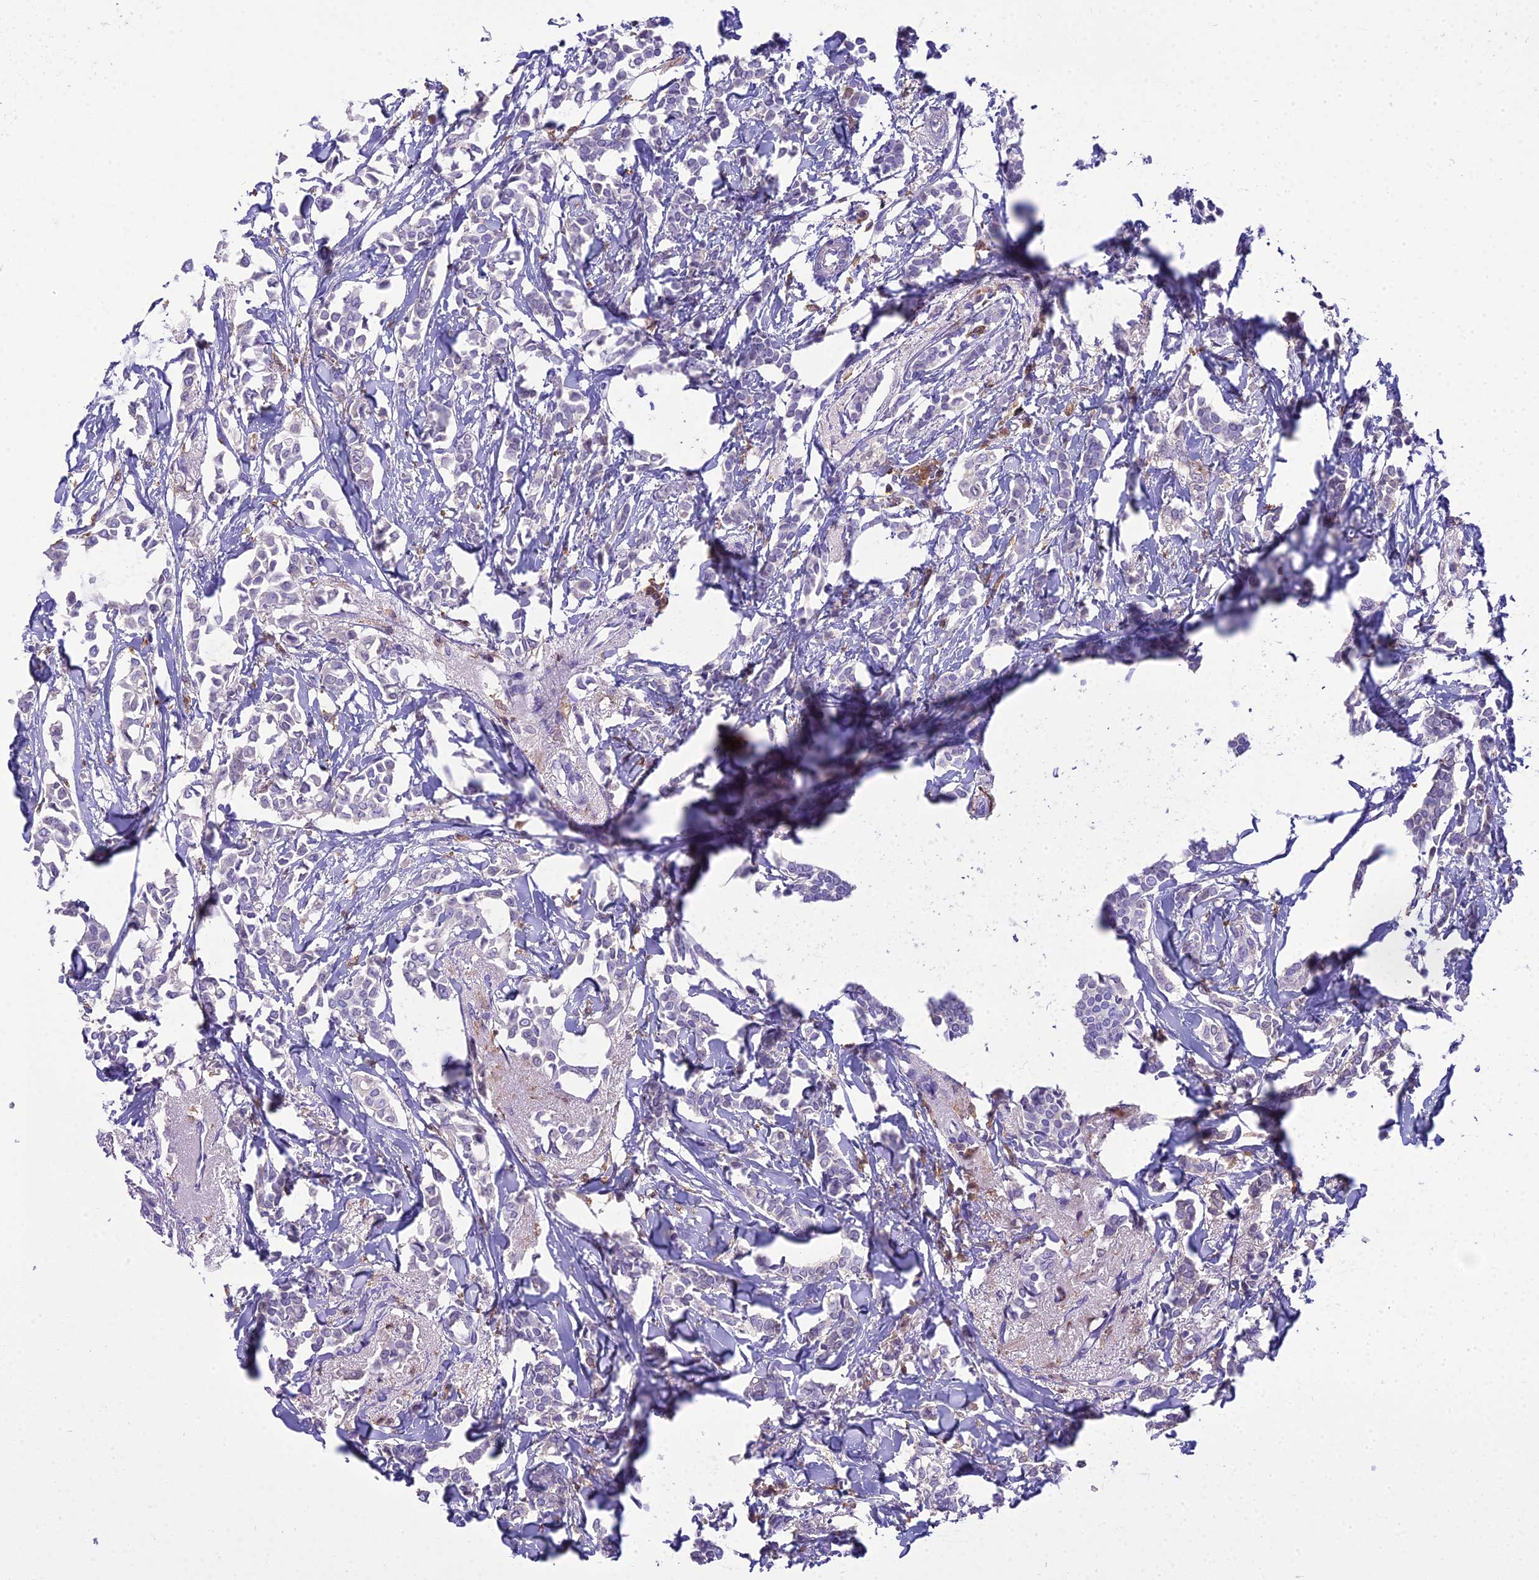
{"staining": {"intensity": "negative", "quantity": "none", "location": "none"}, "tissue": "breast cancer", "cell_type": "Tumor cells", "image_type": "cancer", "snomed": [{"axis": "morphology", "description": "Duct carcinoma"}, {"axis": "topography", "description": "Breast"}], "caption": "Human breast invasive ductal carcinoma stained for a protein using immunohistochemistry displays no positivity in tumor cells.", "gene": "BLNK", "patient": {"sex": "female", "age": 41}}